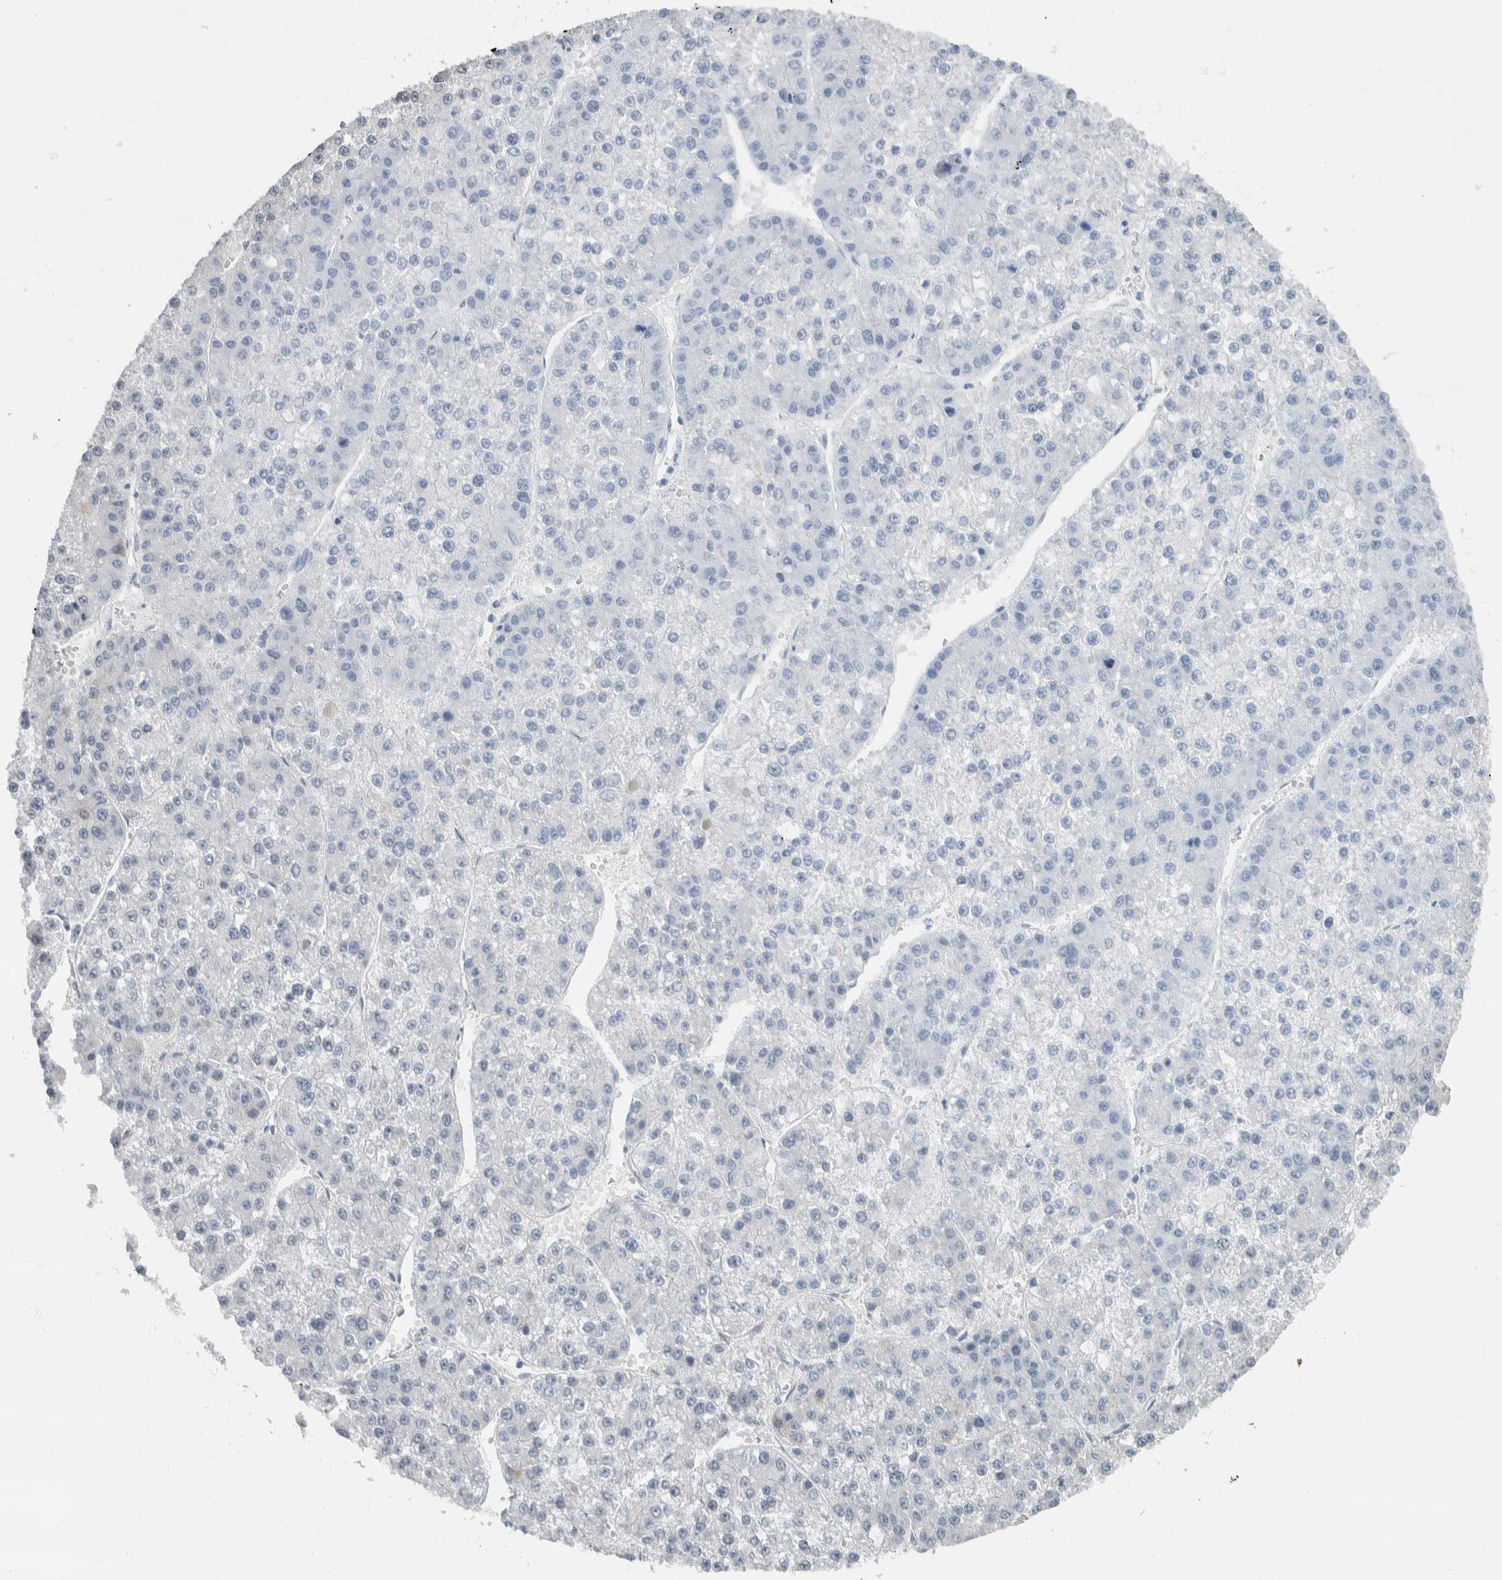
{"staining": {"intensity": "negative", "quantity": "none", "location": "none"}, "tissue": "liver cancer", "cell_type": "Tumor cells", "image_type": "cancer", "snomed": [{"axis": "morphology", "description": "Carcinoma, Hepatocellular, NOS"}, {"axis": "topography", "description": "Liver"}], "caption": "Tumor cells are negative for protein expression in human liver hepatocellular carcinoma.", "gene": "NEFM", "patient": {"sex": "female", "age": 73}}